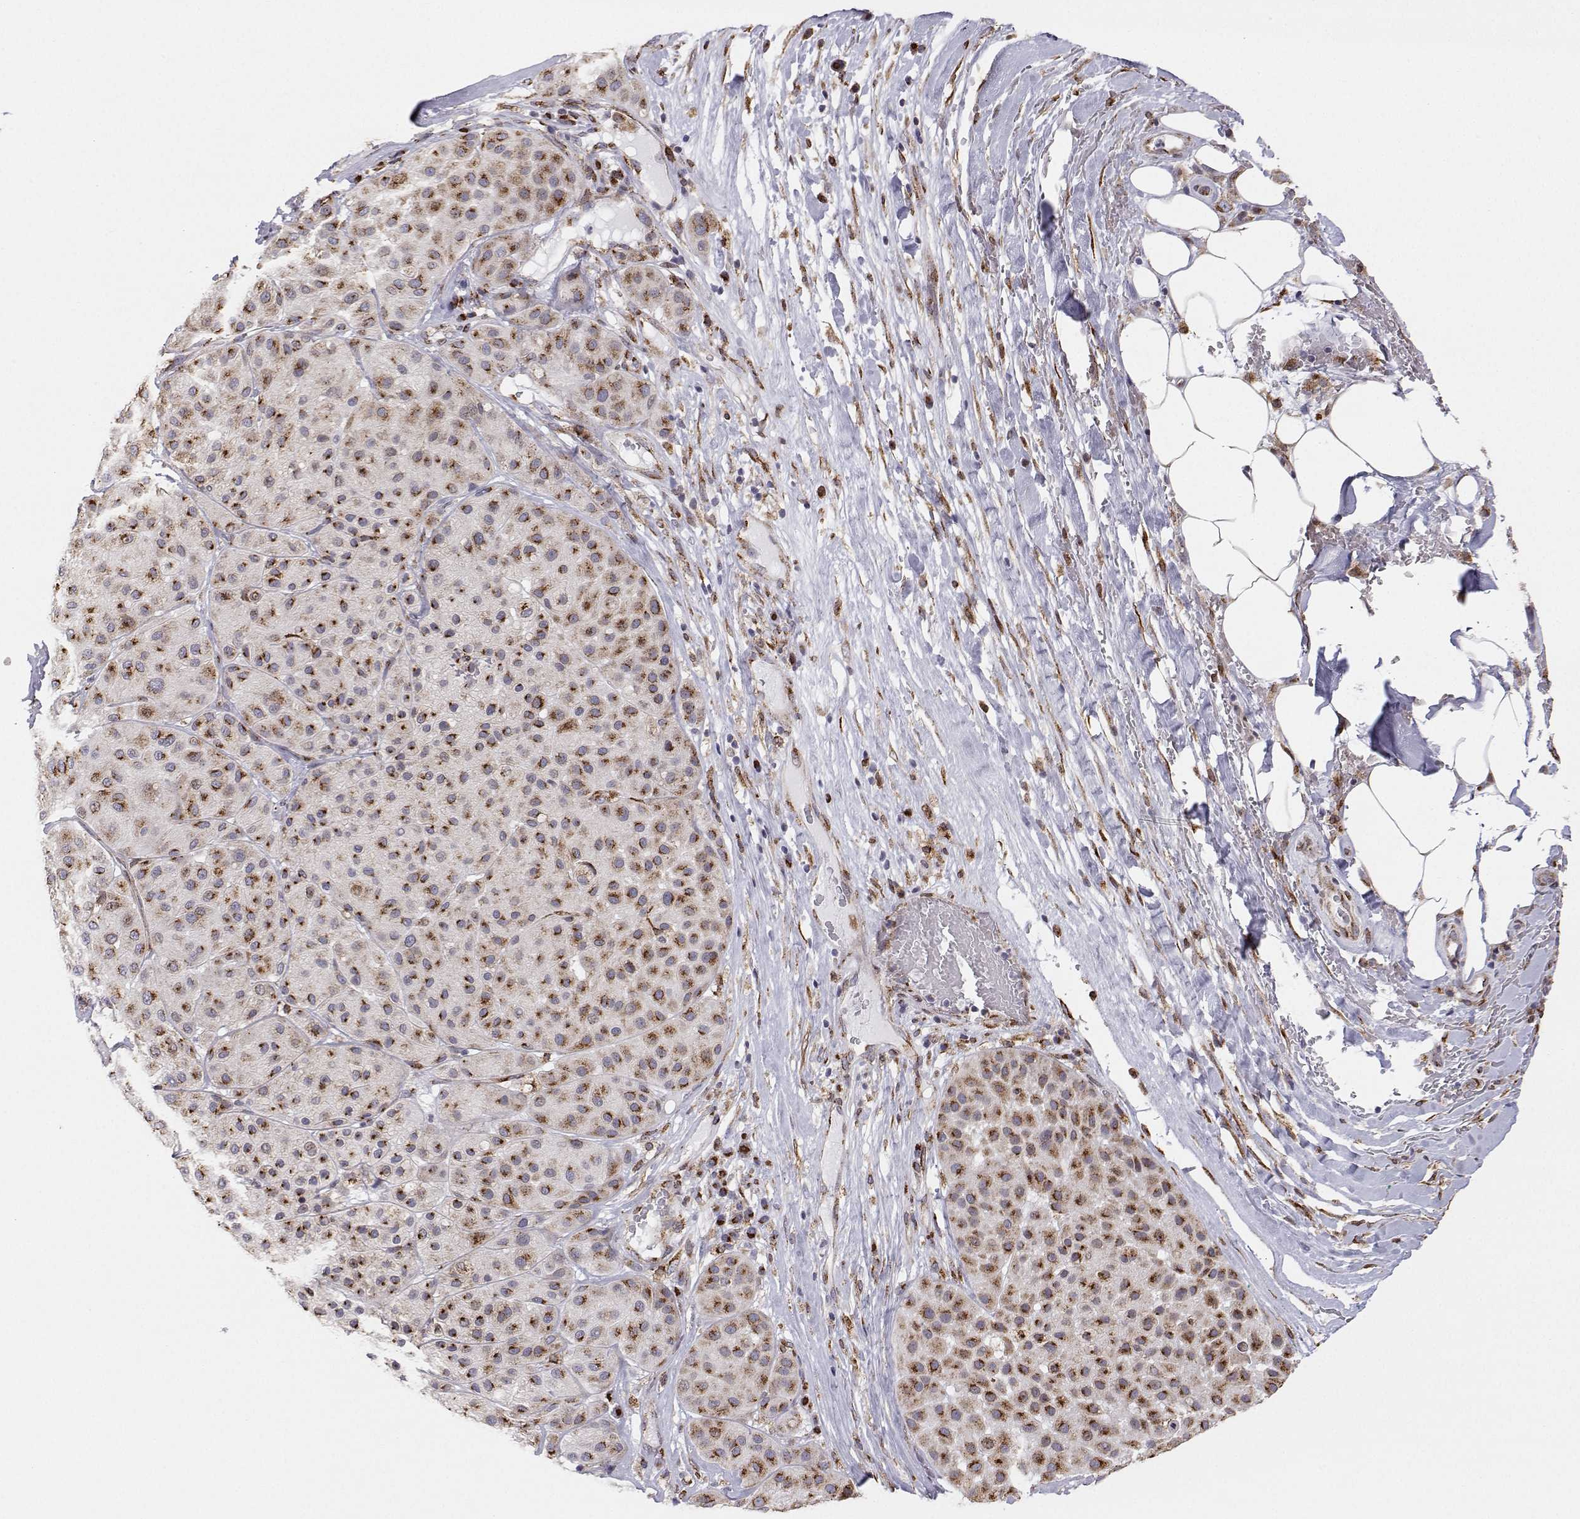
{"staining": {"intensity": "moderate", "quantity": ">75%", "location": "cytoplasmic/membranous"}, "tissue": "melanoma", "cell_type": "Tumor cells", "image_type": "cancer", "snomed": [{"axis": "morphology", "description": "Malignant melanoma, Metastatic site"}, {"axis": "topography", "description": "Smooth muscle"}], "caption": "Tumor cells demonstrate moderate cytoplasmic/membranous positivity in approximately >75% of cells in malignant melanoma (metastatic site). The staining was performed using DAB to visualize the protein expression in brown, while the nuclei were stained in blue with hematoxylin (Magnification: 20x).", "gene": "STARD13", "patient": {"sex": "male", "age": 41}}